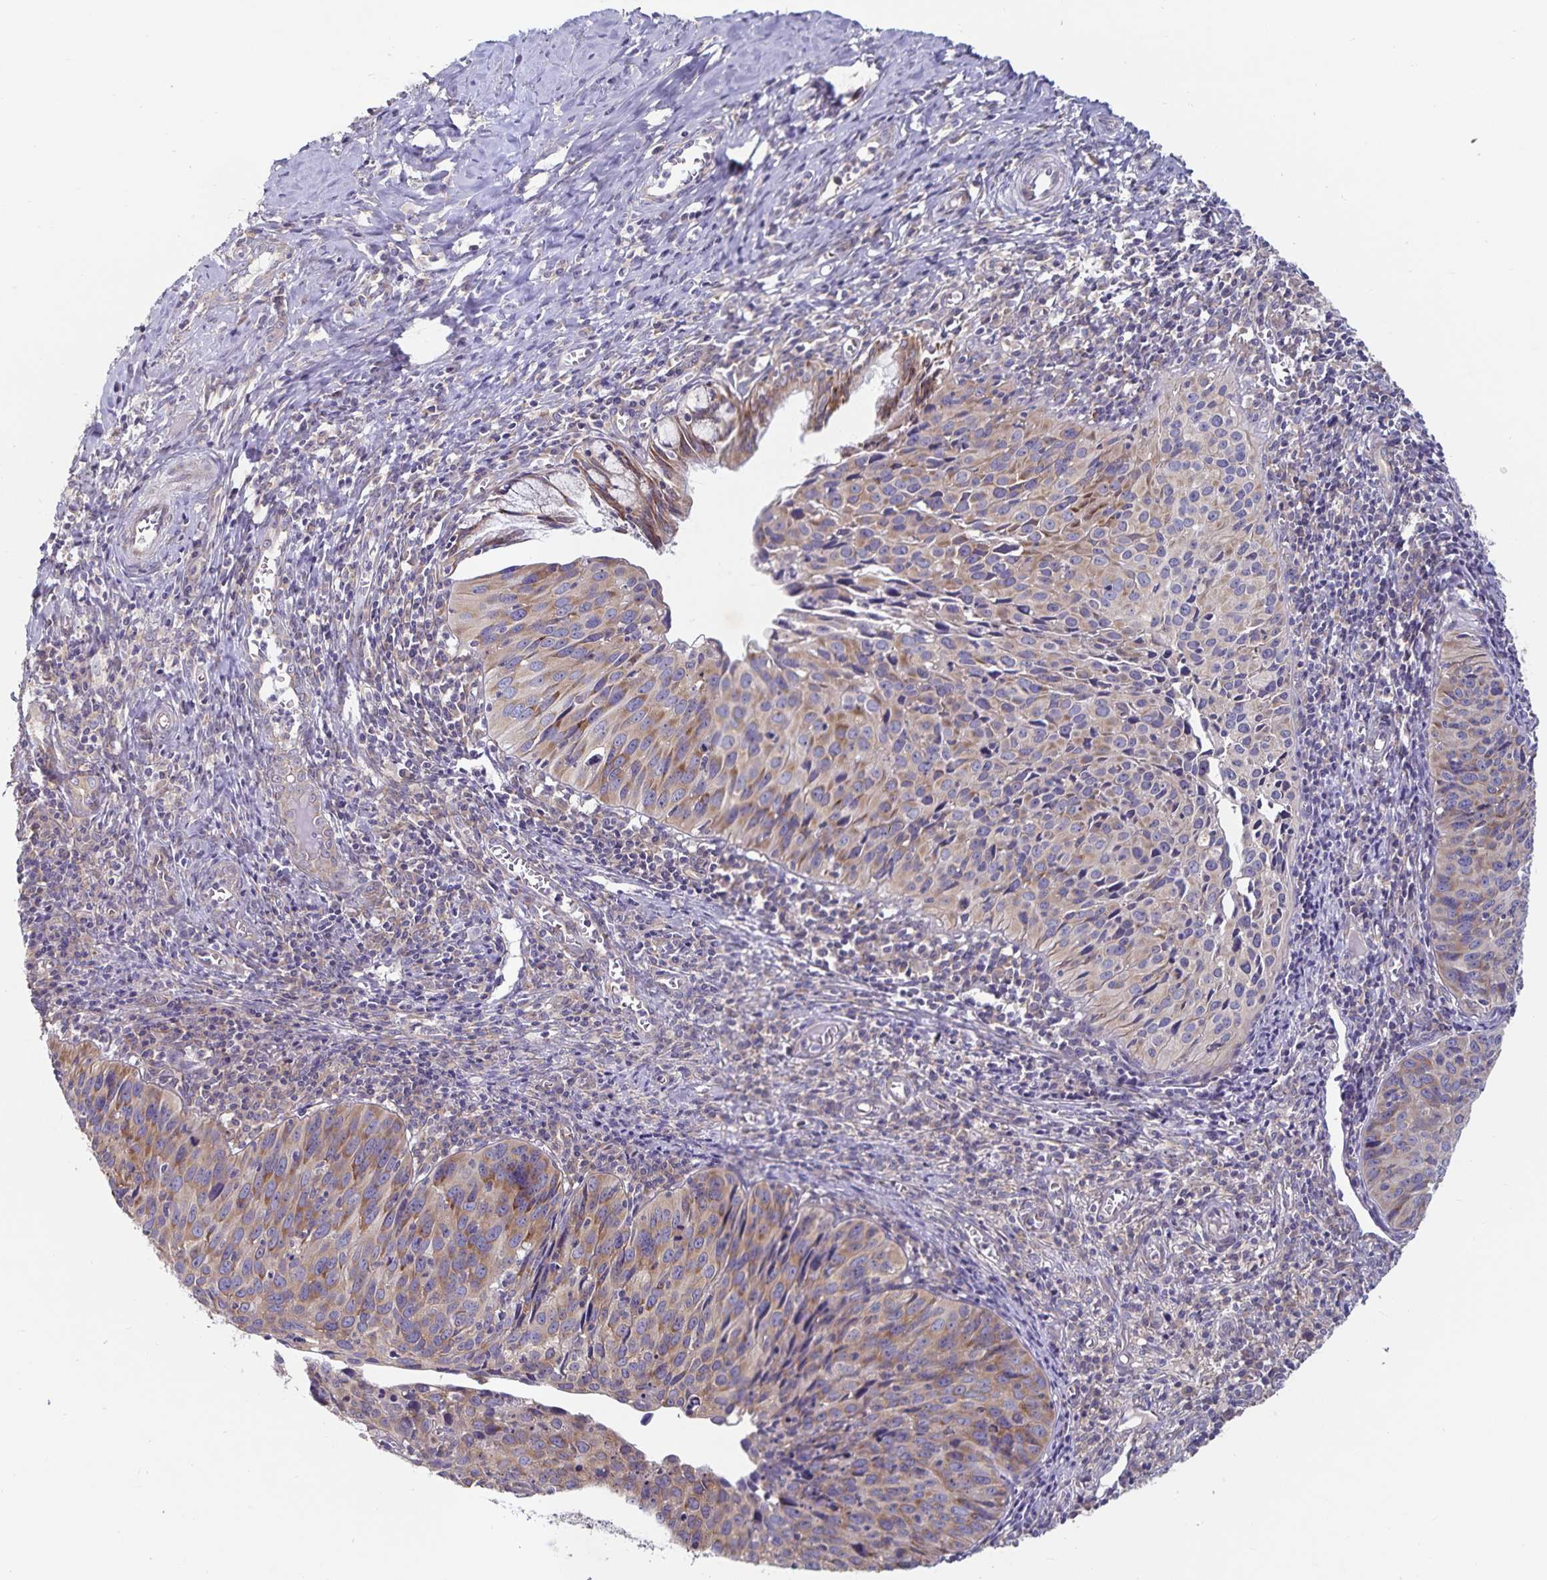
{"staining": {"intensity": "moderate", "quantity": ">75%", "location": "cytoplasmic/membranous"}, "tissue": "cervical cancer", "cell_type": "Tumor cells", "image_type": "cancer", "snomed": [{"axis": "morphology", "description": "Squamous cell carcinoma, NOS"}, {"axis": "topography", "description": "Cervix"}], "caption": "Human cervical cancer (squamous cell carcinoma) stained for a protein (brown) reveals moderate cytoplasmic/membranous positive staining in about >75% of tumor cells.", "gene": "FAM120A", "patient": {"sex": "female", "age": 31}}